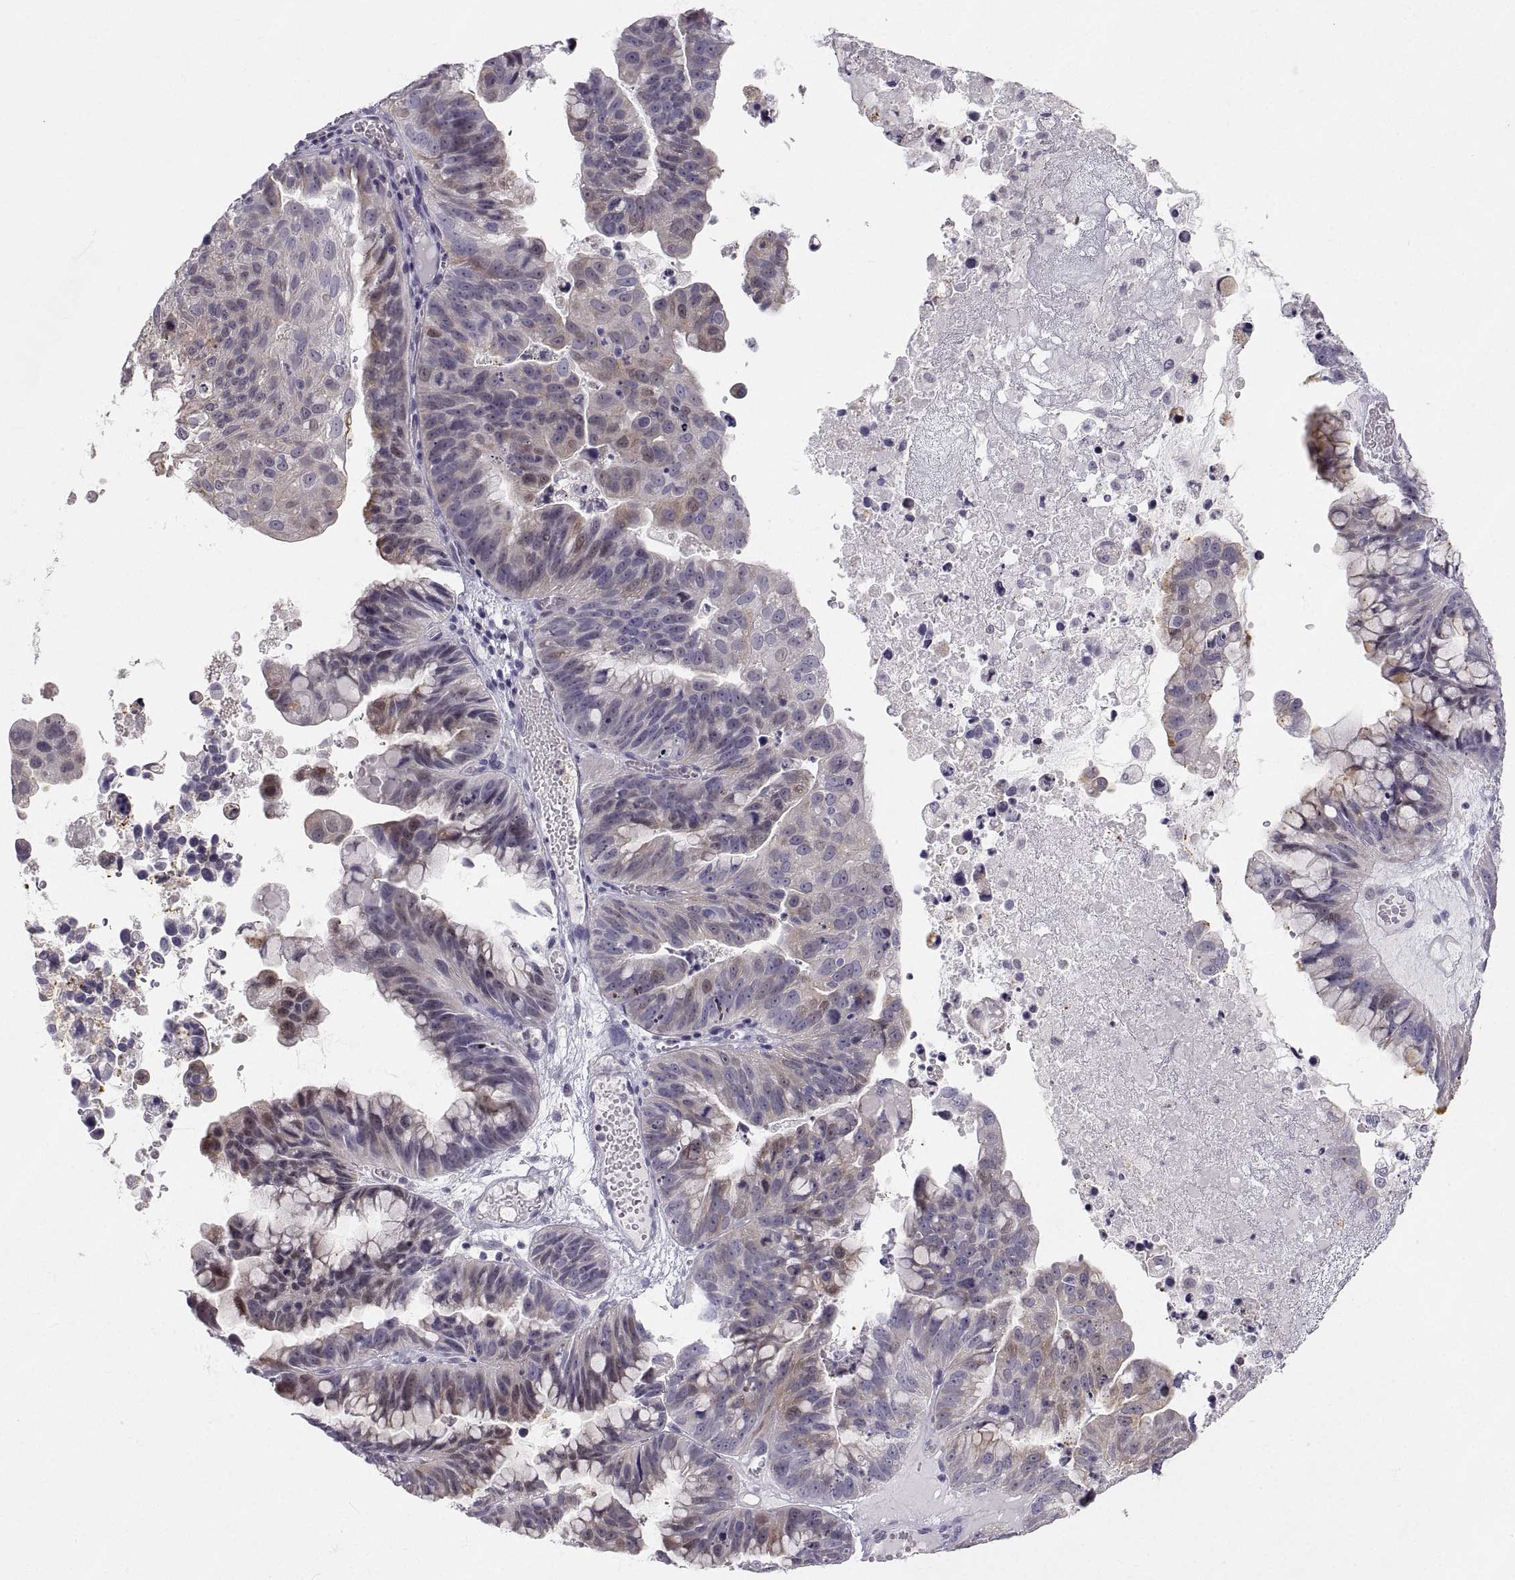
{"staining": {"intensity": "weak", "quantity": "<25%", "location": "cytoplasmic/membranous"}, "tissue": "ovarian cancer", "cell_type": "Tumor cells", "image_type": "cancer", "snomed": [{"axis": "morphology", "description": "Cystadenocarcinoma, mucinous, NOS"}, {"axis": "topography", "description": "Ovary"}], "caption": "There is no significant positivity in tumor cells of ovarian cancer (mucinous cystadenocarcinoma).", "gene": "ZNF185", "patient": {"sex": "female", "age": 76}}